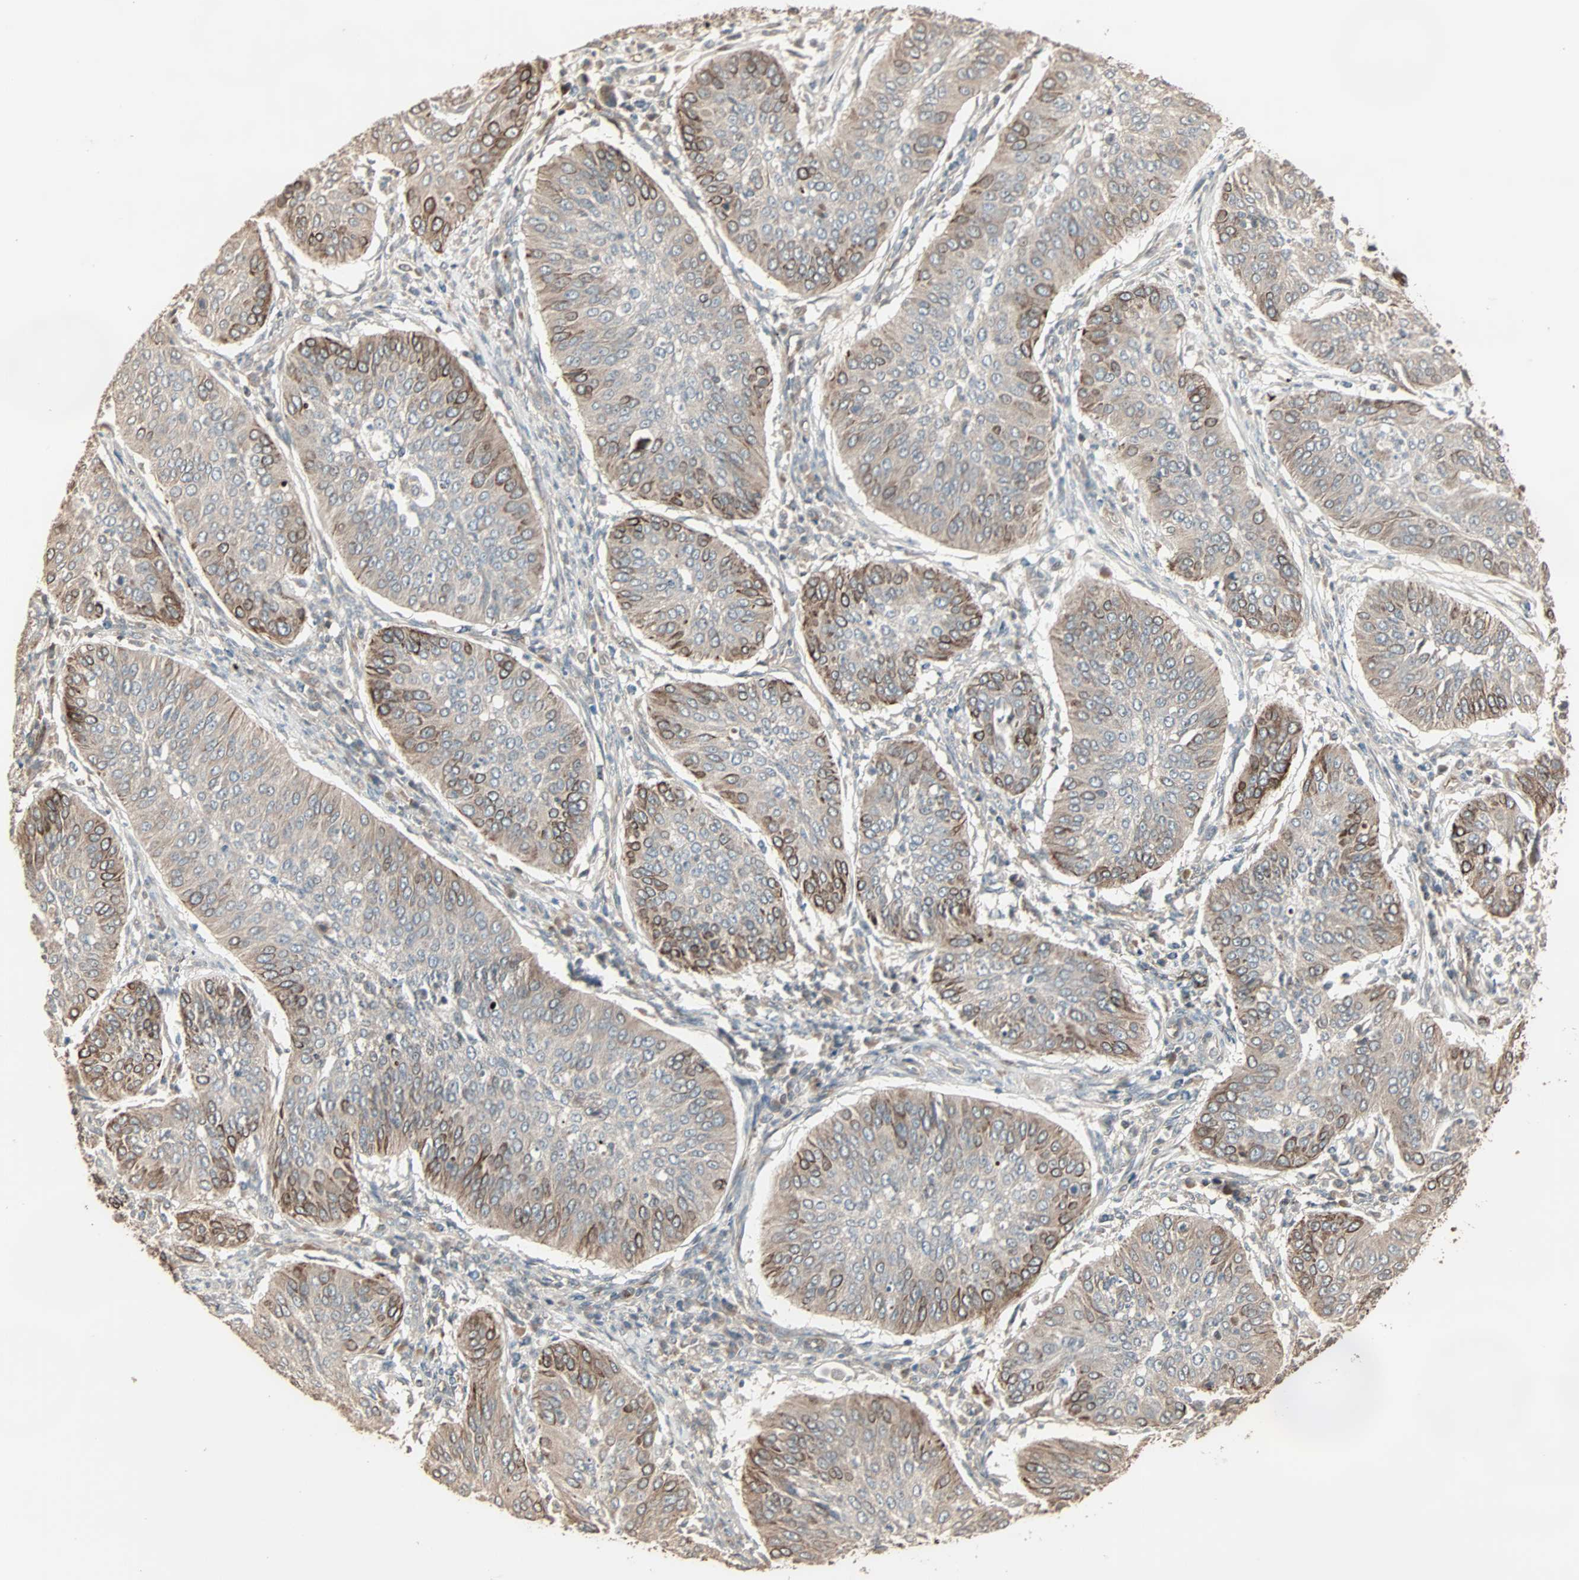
{"staining": {"intensity": "moderate", "quantity": "<25%", "location": "cytoplasmic/membranous"}, "tissue": "cervical cancer", "cell_type": "Tumor cells", "image_type": "cancer", "snomed": [{"axis": "morphology", "description": "Normal tissue, NOS"}, {"axis": "morphology", "description": "Squamous cell carcinoma, NOS"}, {"axis": "topography", "description": "Cervix"}], "caption": "DAB (3,3'-diaminobenzidine) immunohistochemical staining of human squamous cell carcinoma (cervical) shows moderate cytoplasmic/membranous protein positivity in about <25% of tumor cells.", "gene": "CALCRL", "patient": {"sex": "female", "age": 39}}